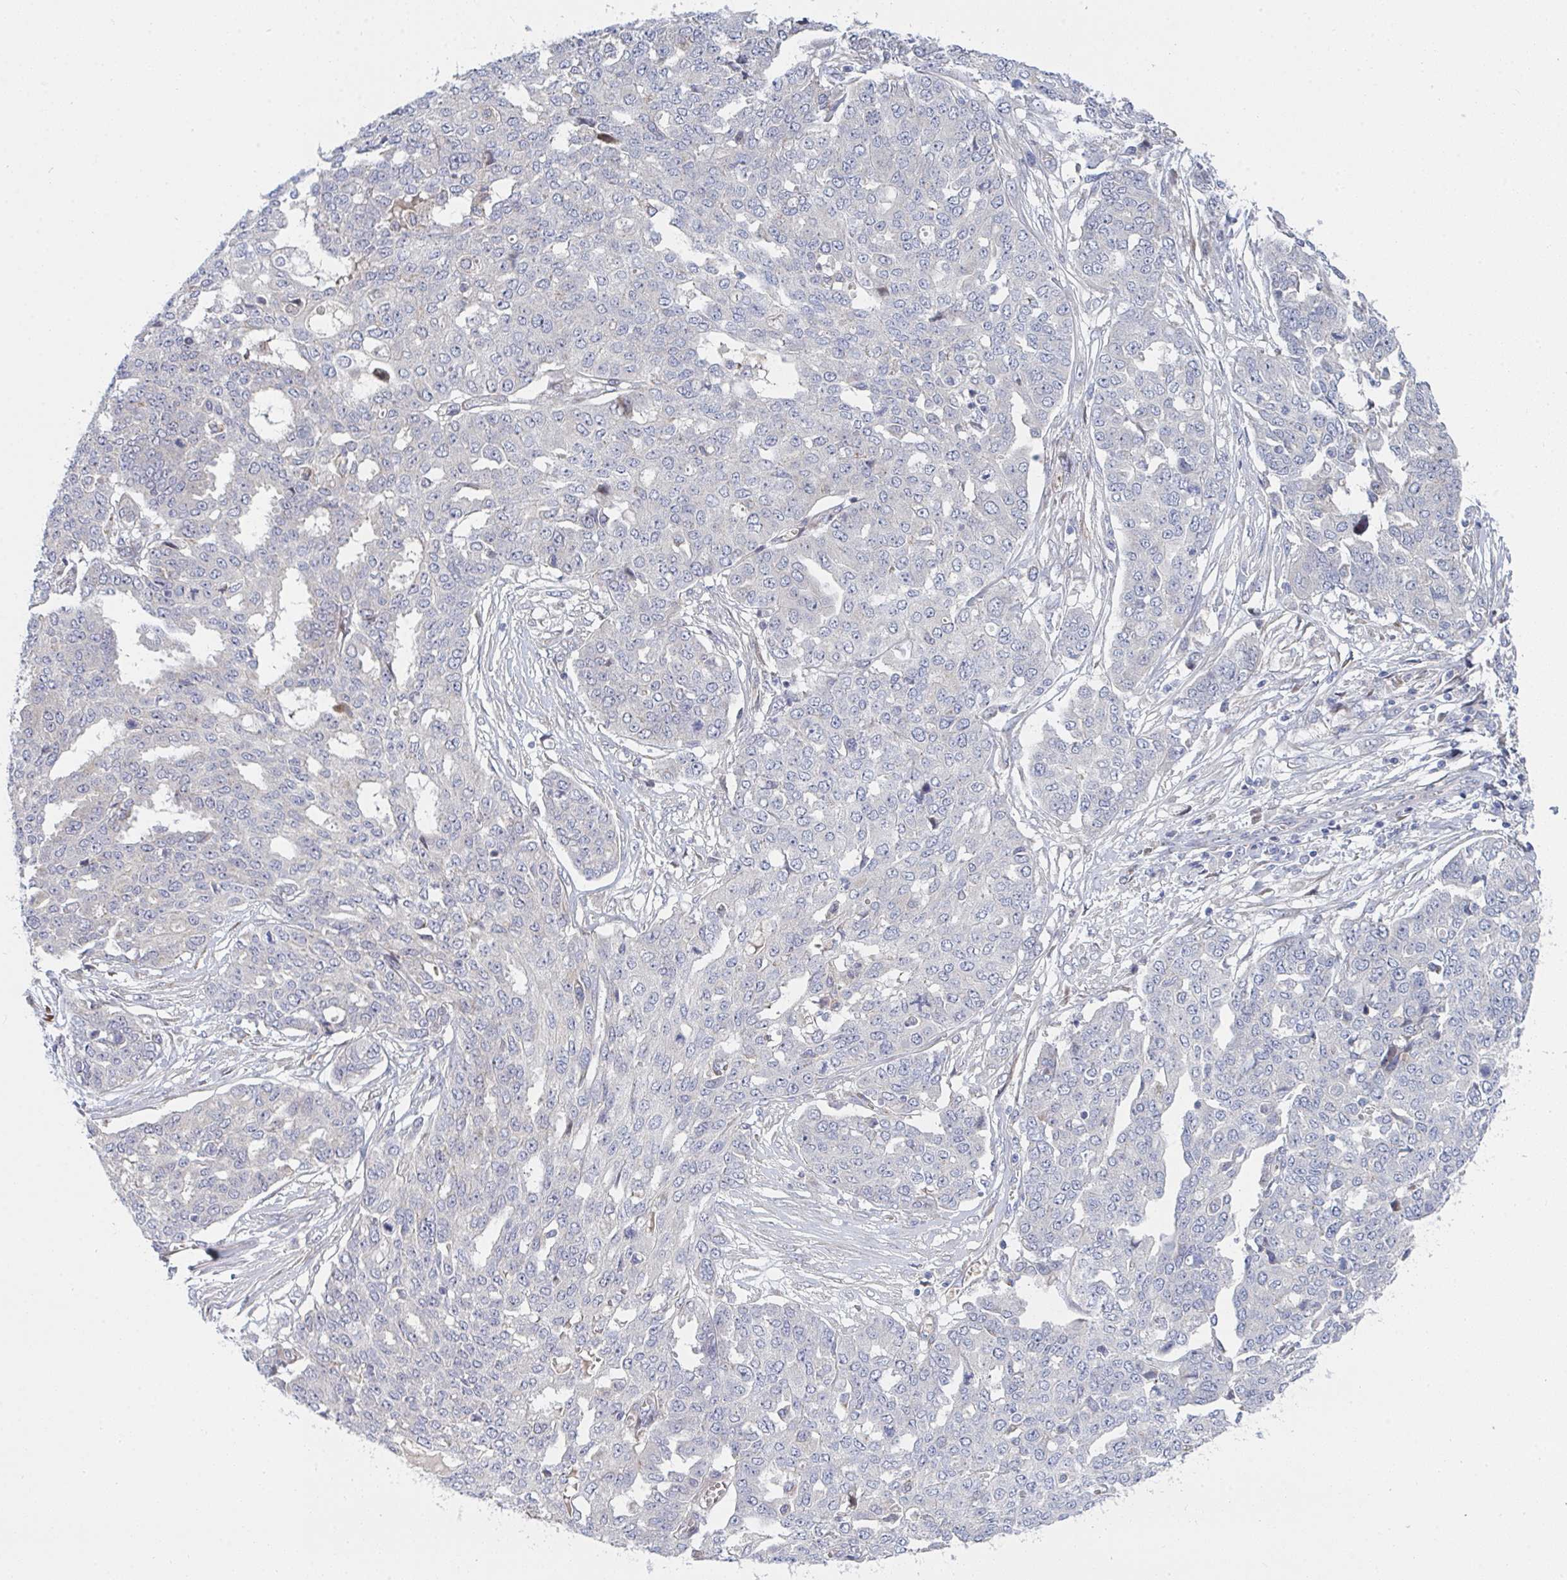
{"staining": {"intensity": "negative", "quantity": "none", "location": "none"}, "tissue": "ovarian cancer", "cell_type": "Tumor cells", "image_type": "cancer", "snomed": [{"axis": "morphology", "description": "Cystadenocarcinoma, serous, NOS"}, {"axis": "topography", "description": "Soft tissue"}, {"axis": "topography", "description": "Ovary"}], "caption": "The micrograph shows no significant expression in tumor cells of ovarian cancer (serous cystadenocarcinoma).", "gene": "TNFSF4", "patient": {"sex": "female", "age": 57}}